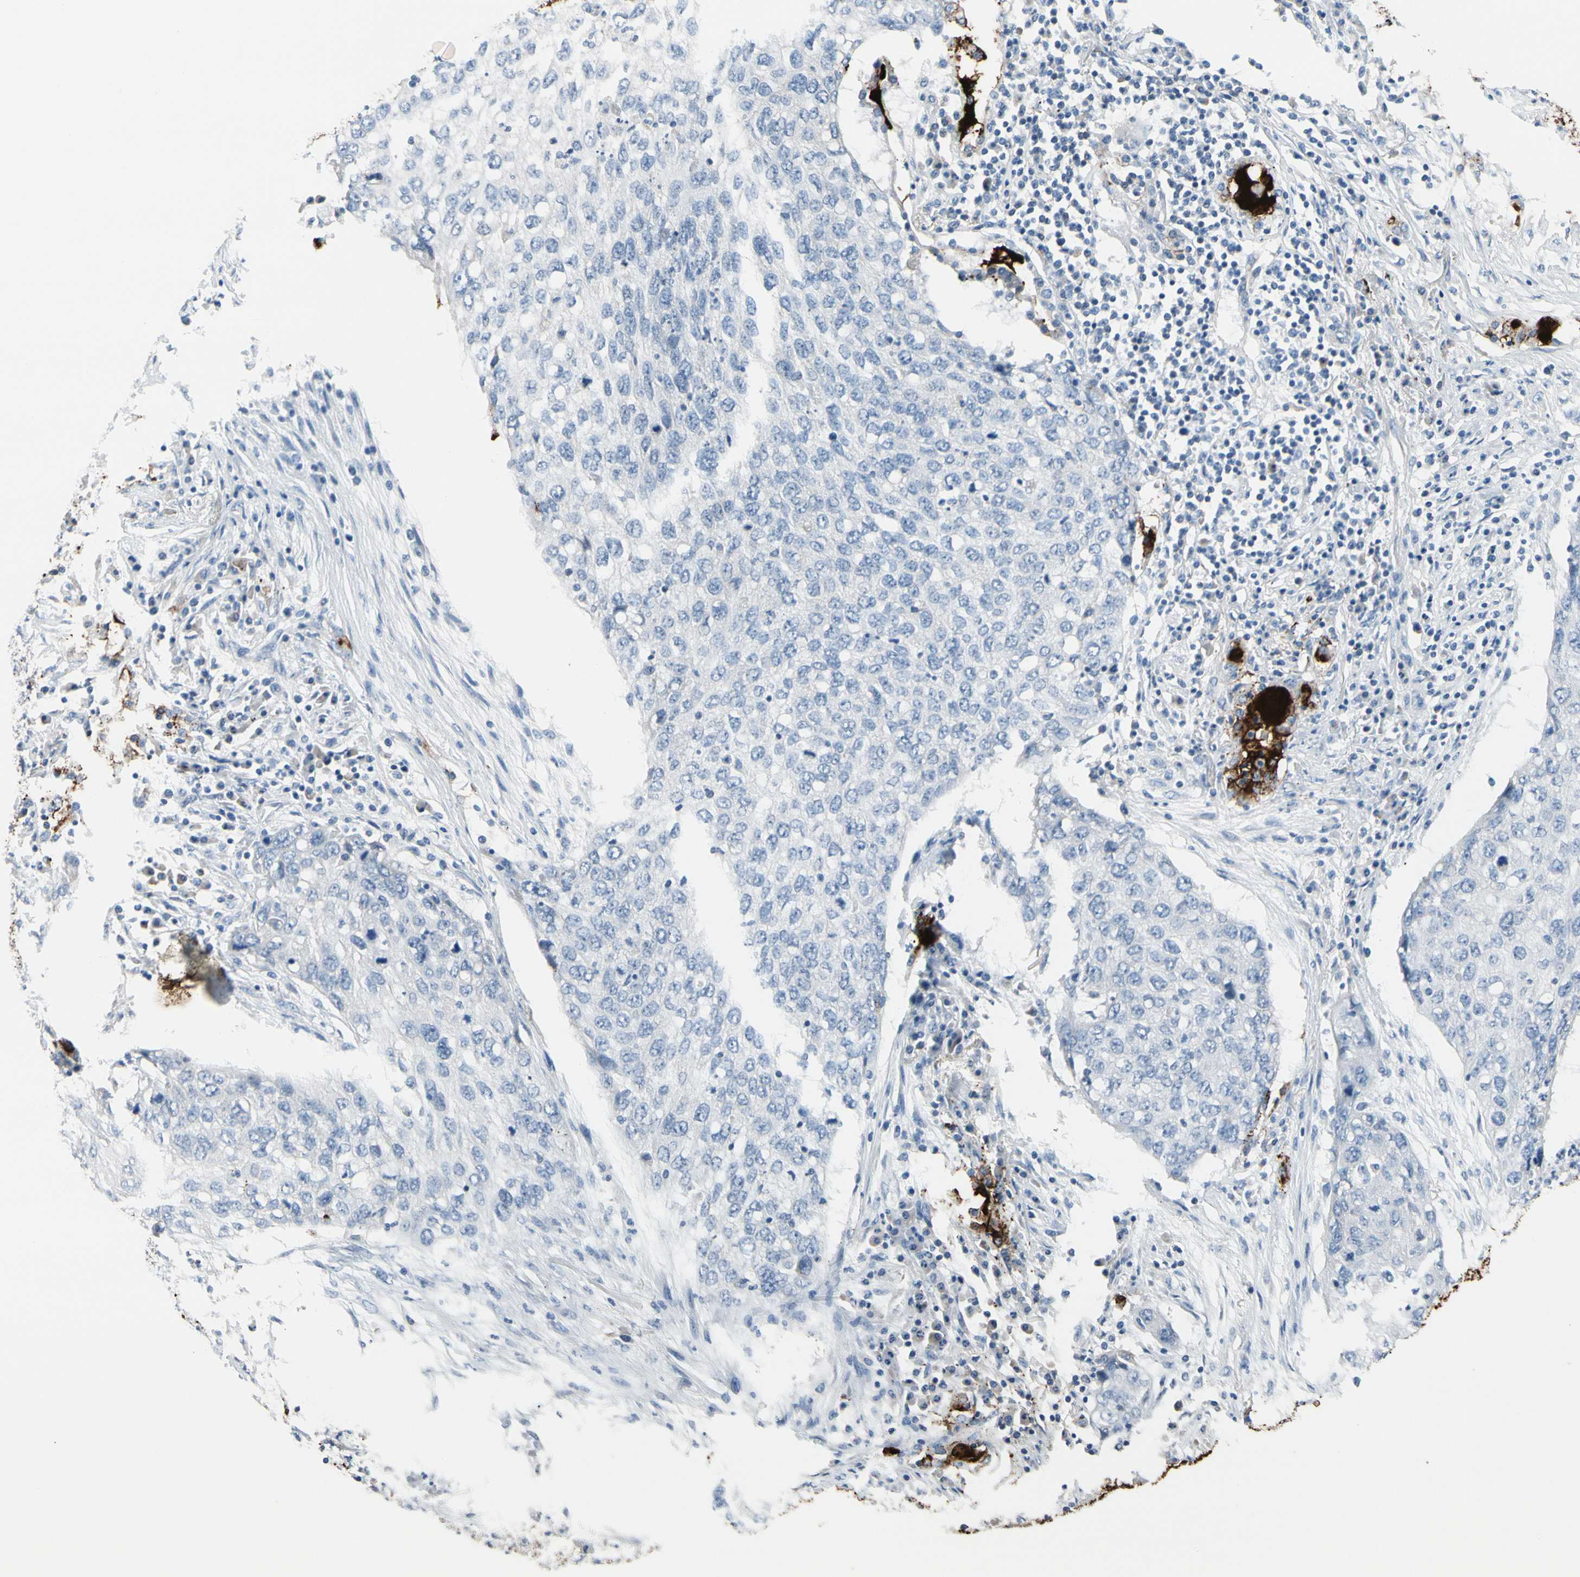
{"staining": {"intensity": "negative", "quantity": "none", "location": "none"}, "tissue": "lung cancer", "cell_type": "Tumor cells", "image_type": "cancer", "snomed": [{"axis": "morphology", "description": "Squamous cell carcinoma, NOS"}, {"axis": "topography", "description": "Lung"}], "caption": "An immunohistochemistry (IHC) micrograph of squamous cell carcinoma (lung) is shown. There is no staining in tumor cells of squamous cell carcinoma (lung).", "gene": "MUC5B", "patient": {"sex": "female", "age": 63}}